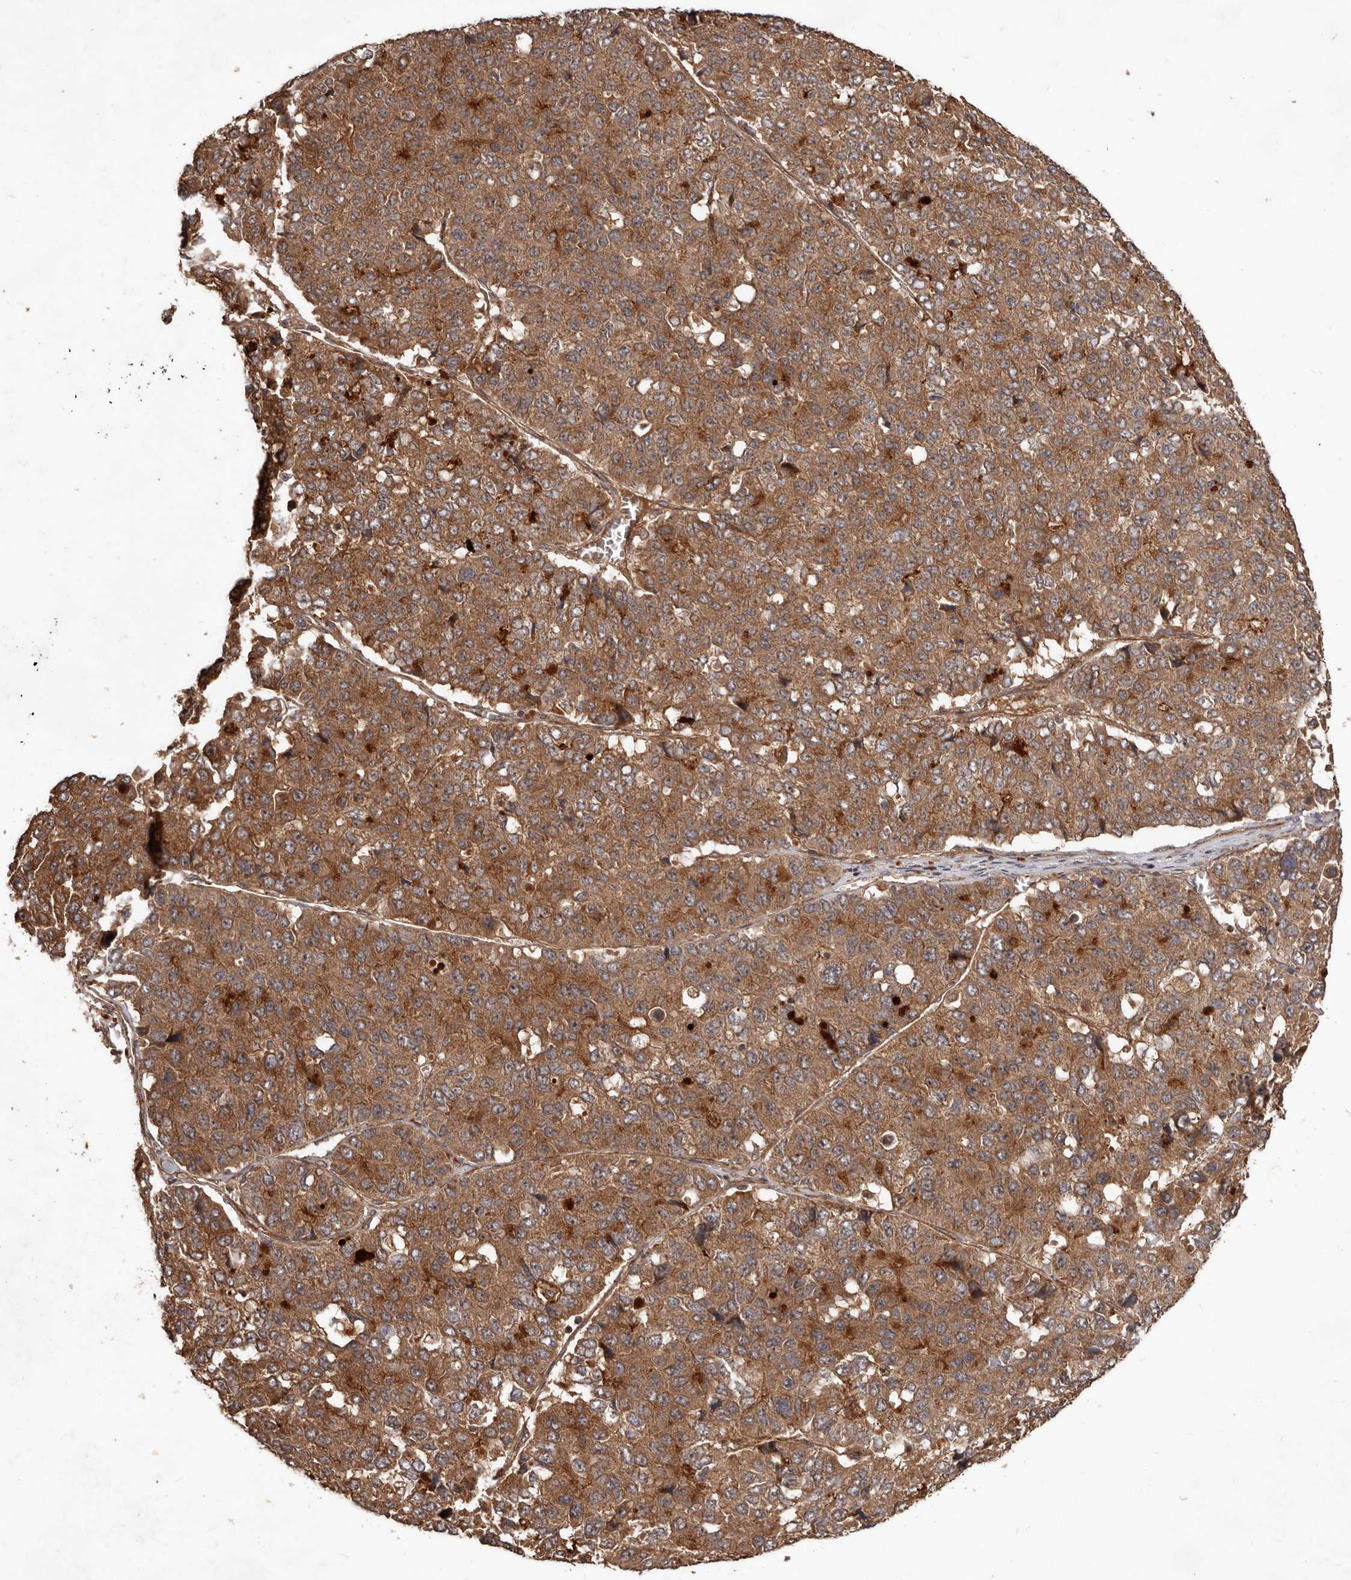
{"staining": {"intensity": "moderate", "quantity": ">75%", "location": "cytoplasmic/membranous"}, "tissue": "pancreatic cancer", "cell_type": "Tumor cells", "image_type": "cancer", "snomed": [{"axis": "morphology", "description": "Adenocarcinoma, NOS"}, {"axis": "topography", "description": "Pancreas"}], "caption": "Immunohistochemistry (IHC) histopathology image of neoplastic tissue: pancreatic adenocarcinoma stained using immunohistochemistry (IHC) shows medium levels of moderate protein expression localized specifically in the cytoplasmic/membranous of tumor cells, appearing as a cytoplasmic/membranous brown color.", "gene": "STK36", "patient": {"sex": "male", "age": 50}}